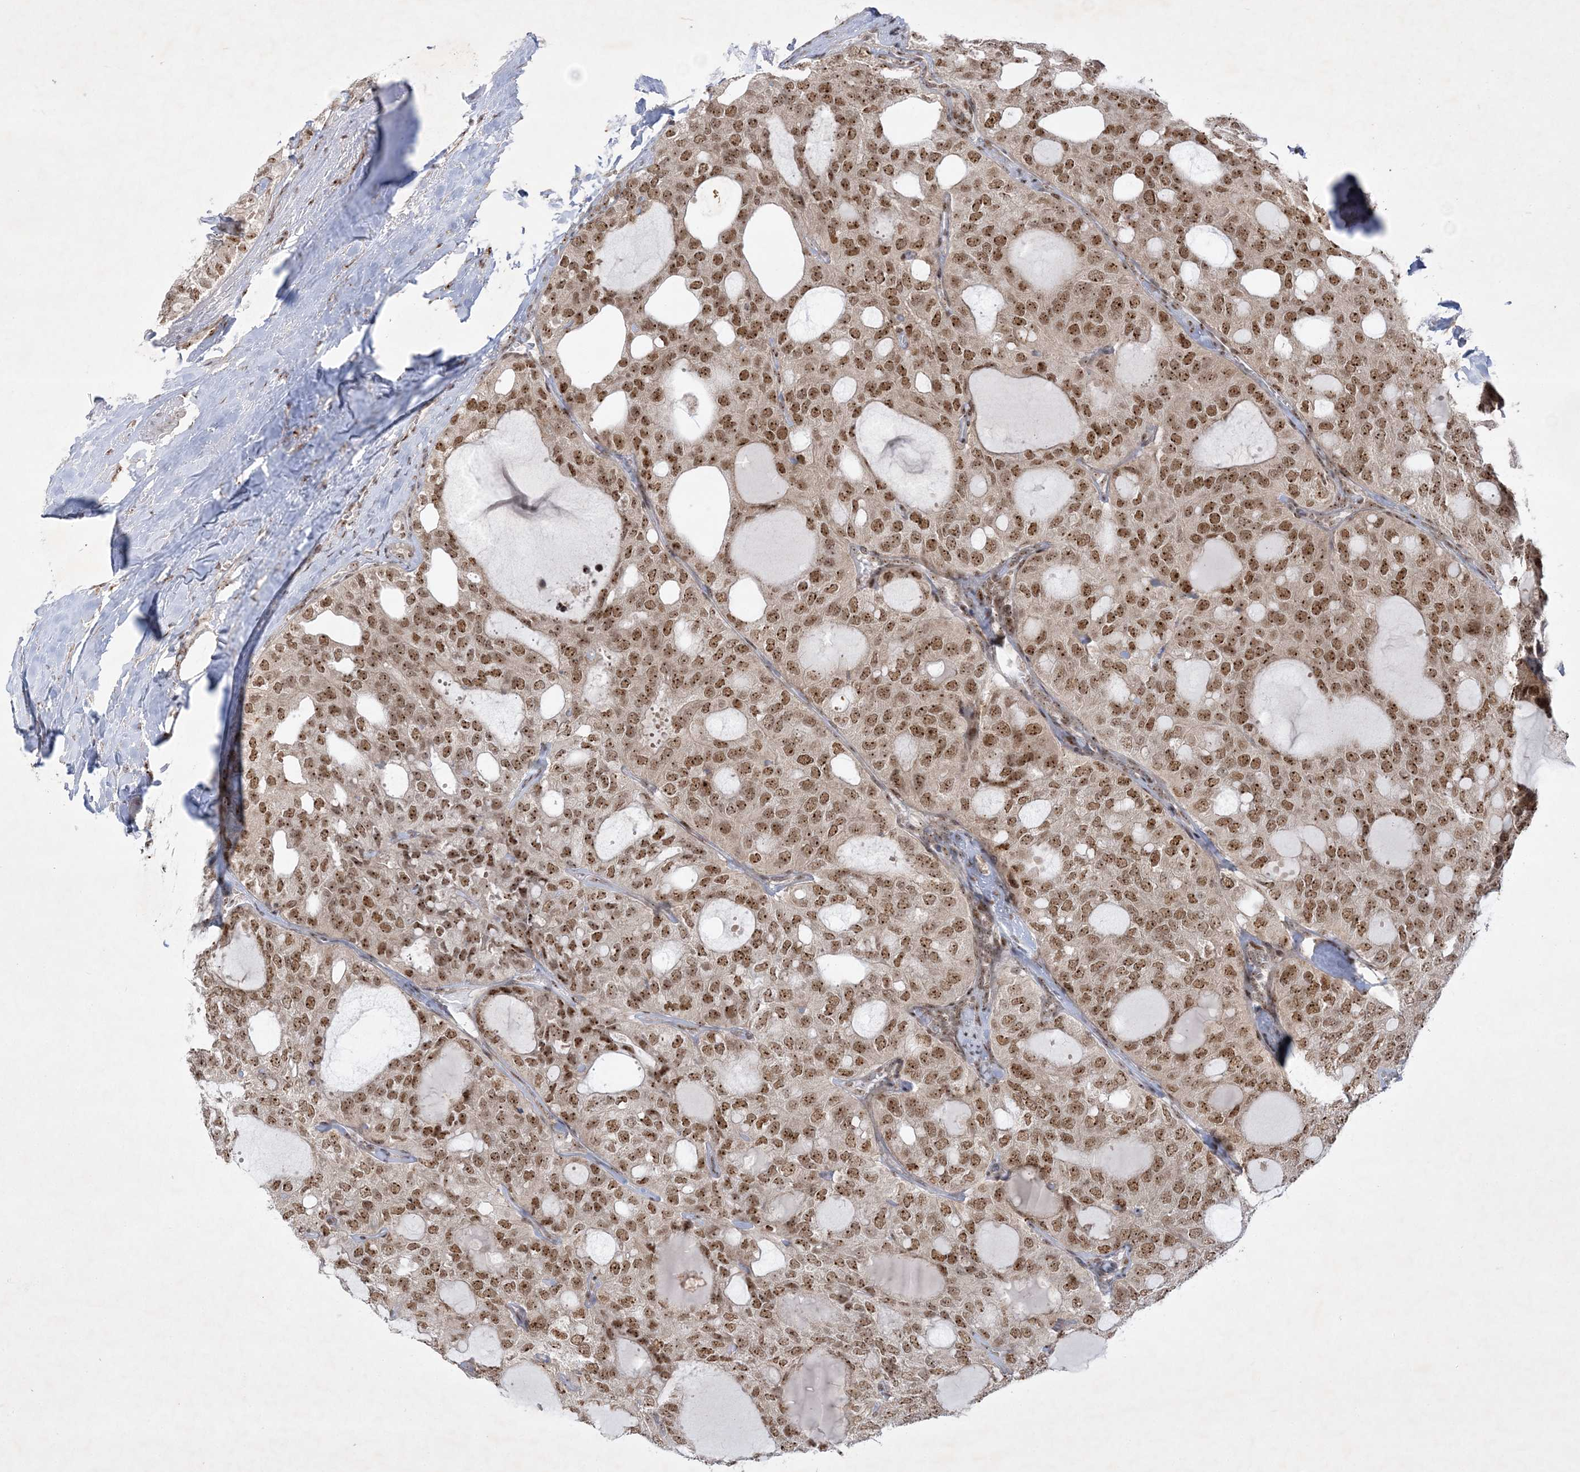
{"staining": {"intensity": "moderate", "quantity": ">75%", "location": "nuclear"}, "tissue": "thyroid cancer", "cell_type": "Tumor cells", "image_type": "cancer", "snomed": [{"axis": "morphology", "description": "Follicular adenoma carcinoma, NOS"}, {"axis": "topography", "description": "Thyroid gland"}], "caption": "DAB (3,3'-diaminobenzidine) immunohistochemical staining of follicular adenoma carcinoma (thyroid) displays moderate nuclear protein positivity in approximately >75% of tumor cells.", "gene": "NPM3", "patient": {"sex": "male", "age": 75}}